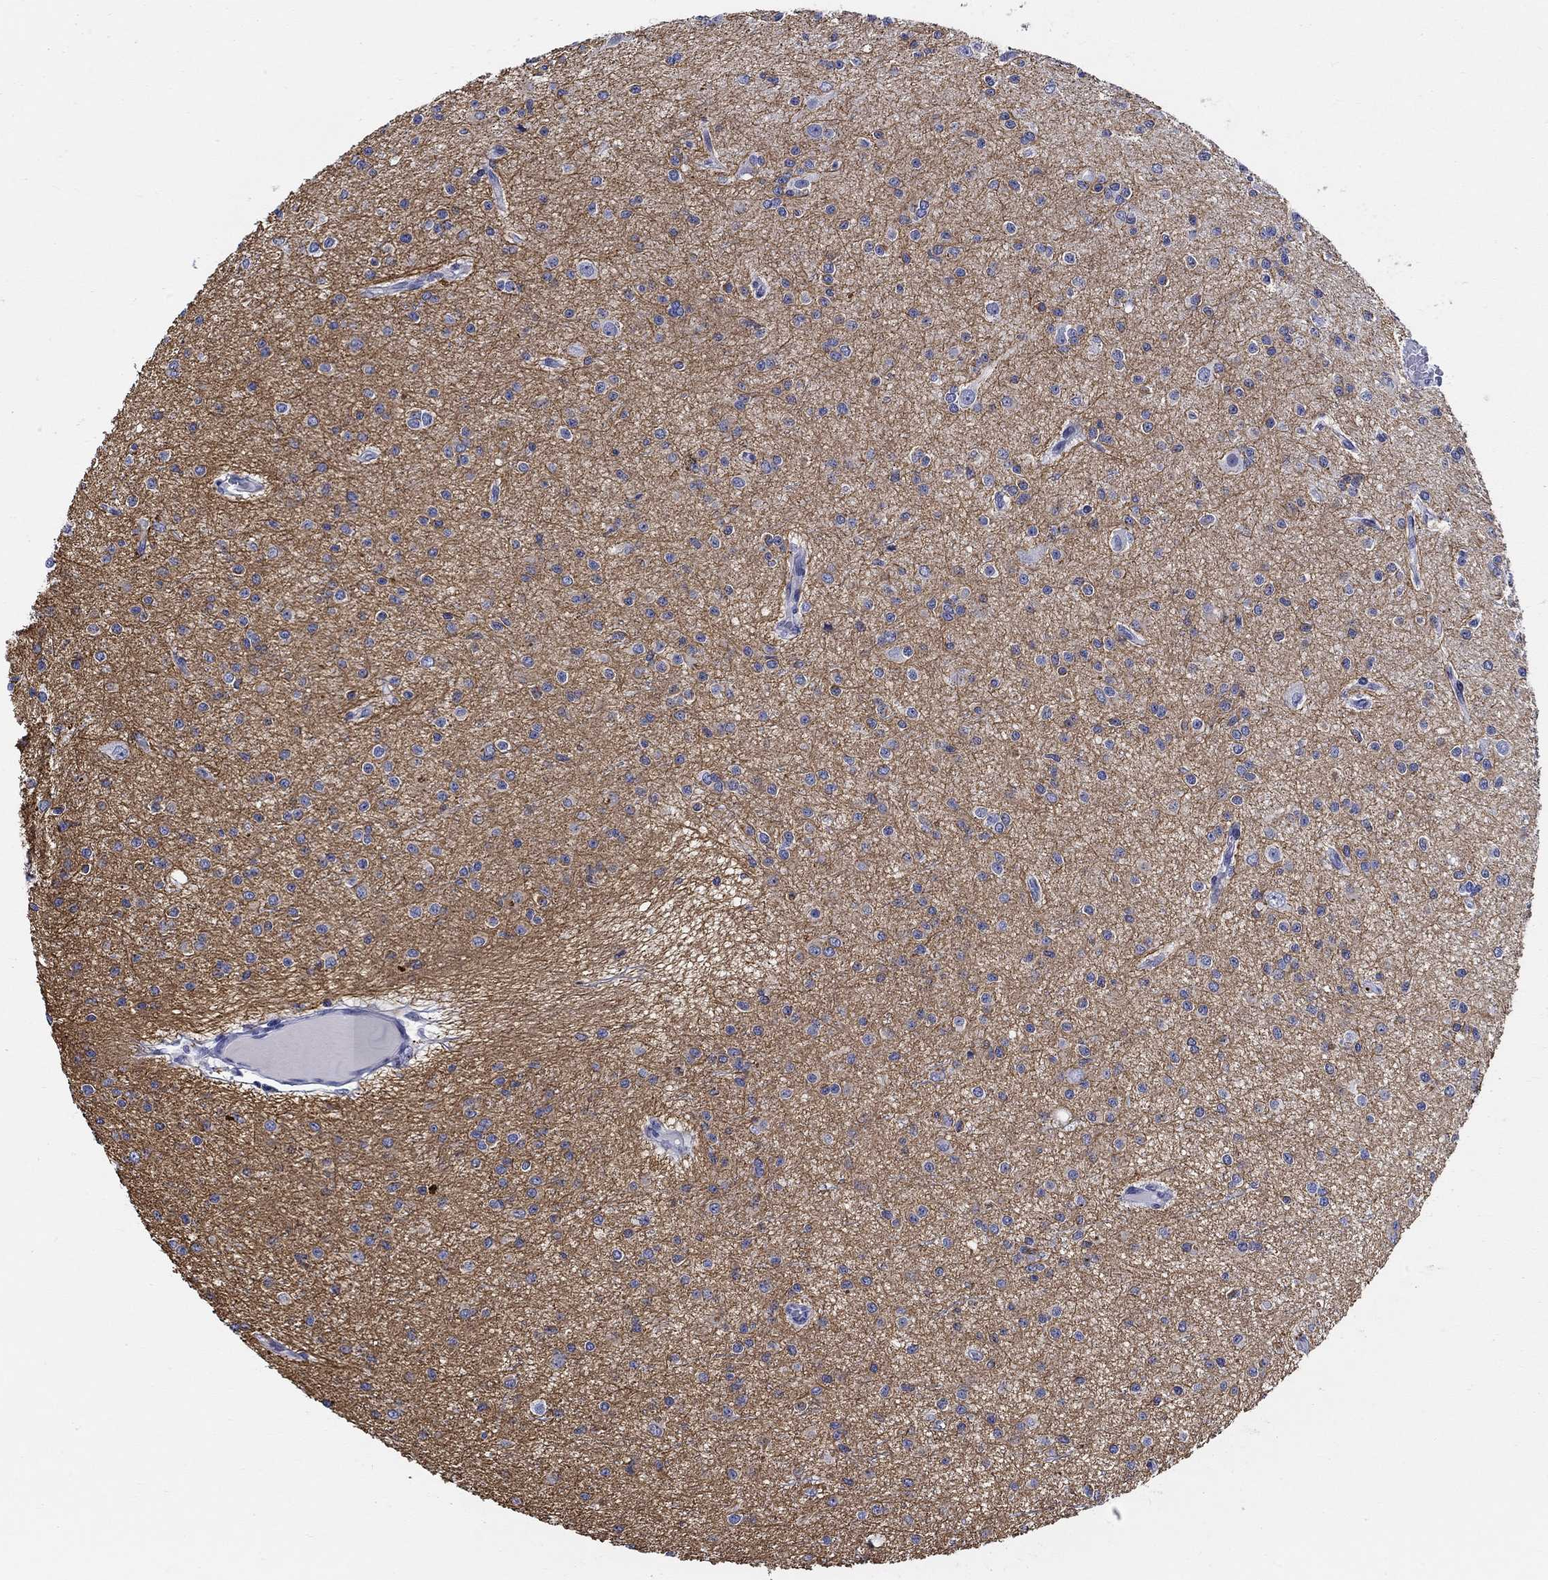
{"staining": {"intensity": "strong", "quantity": "<25%", "location": "cytoplasmic/membranous"}, "tissue": "glioma", "cell_type": "Tumor cells", "image_type": "cancer", "snomed": [{"axis": "morphology", "description": "Glioma, malignant, Low grade"}, {"axis": "topography", "description": "Brain"}], "caption": "A brown stain labels strong cytoplasmic/membranous staining of a protein in malignant low-grade glioma tumor cells.", "gene": "CRYGS", "patient": {"sex": "male", "age": 27}}